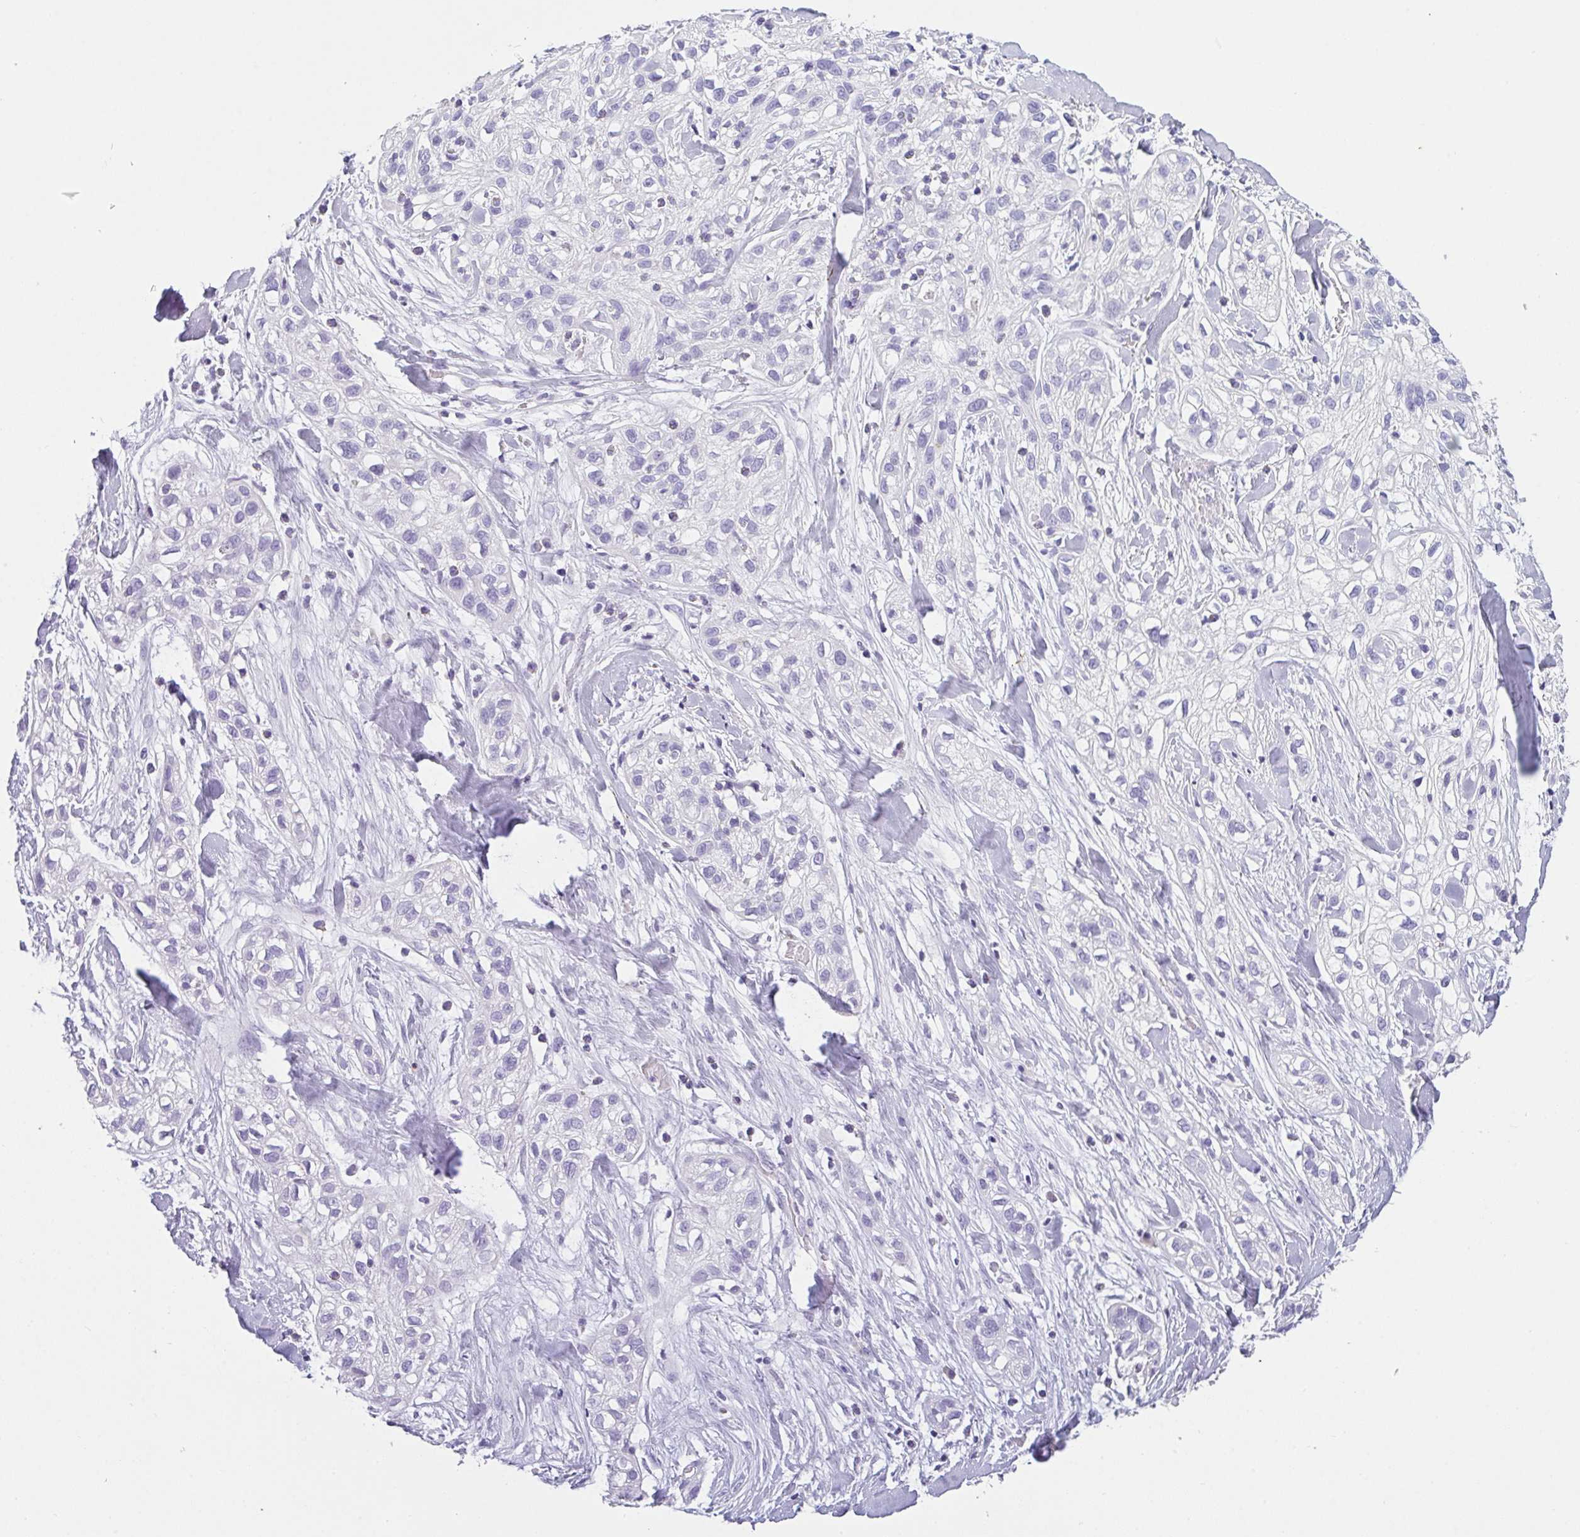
{"staining": {"intensity": "negative", "quantity": "none", "location": "none"}, "tissue": "skin cancer", "cell_type": "Tumor cells", "image_type": "cancer", "snomed": [{"axis": "morphology", "description": "Squamous cell carcinoma, NOS"}, {"axis": "topography", "description": "Skin"}], "caption": "A high-resolution image shows immunohistochemistry staining of skin squamous cell carcinoma, which demonstrates no significant positivity in tumor cells.", "gene": "COX7B", "patient": {"sex": "male", "age": 82}}